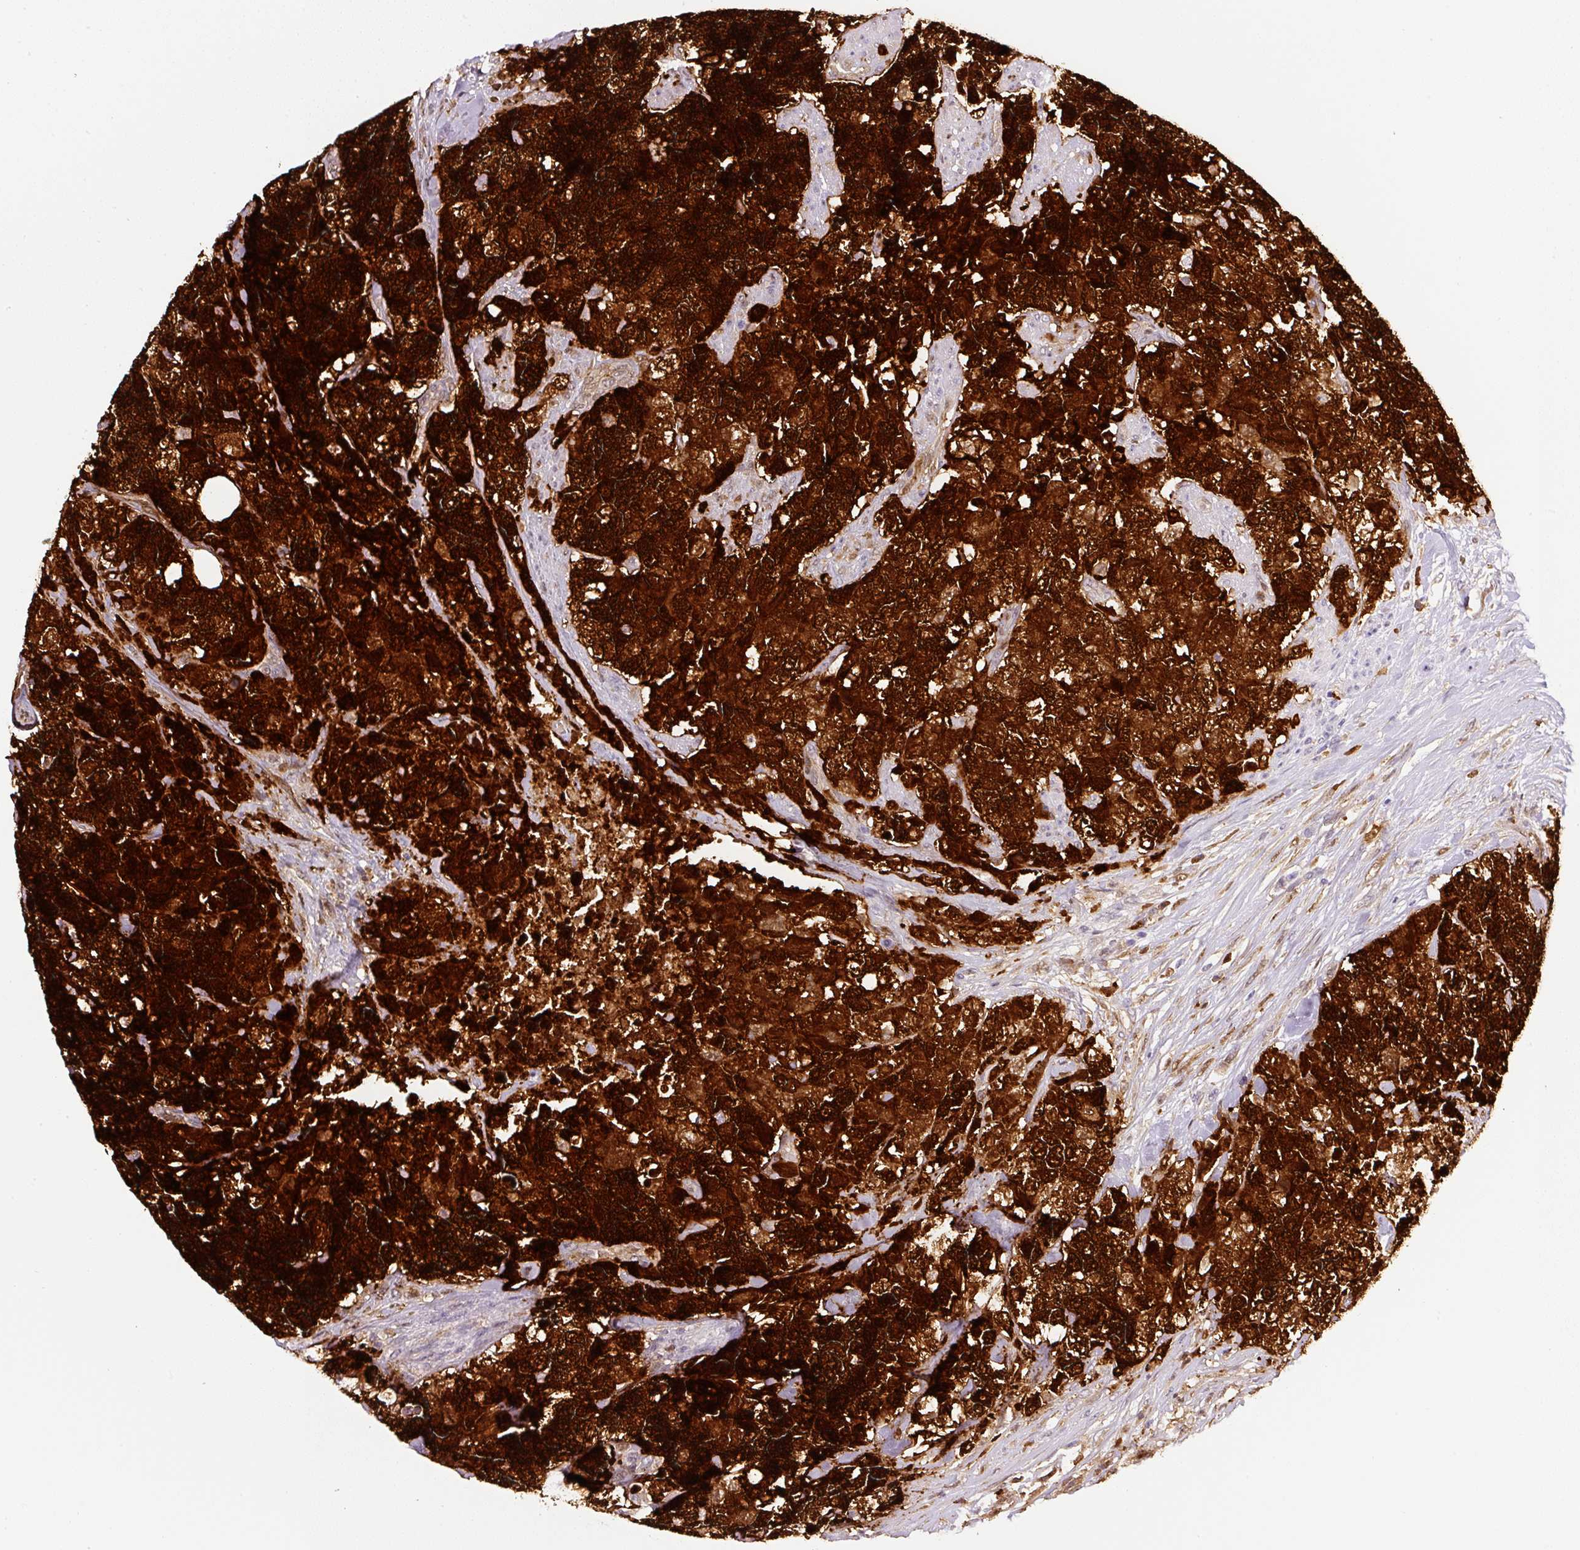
{"staining": {"intensity": "strong", "quantity": ">75%", "location": "cytoplasmic/membranous,nuclear"}, "tissue": "urothelial cancer", "cell_type": "Tumor cells", "image_type": "cancer", "snomed": [{"axis": "morphology", "description": "Urothelial carcinoma, High grade"}, {"axis": "topography", "description": "Urinary bladder"}], "caption": "Immunohistochemistry of human urothelial cancer displays high levels of strong cytoplasmic/membranous and nuclear positivity in approximately >75% of tumor cells. The protein is stained brown, and the nuclei are stained in blue (DAB IHC with brightfield microscopy, high magnification).", "gene": "ANXA1", "patient": {"sex": "female", "age": 78}}